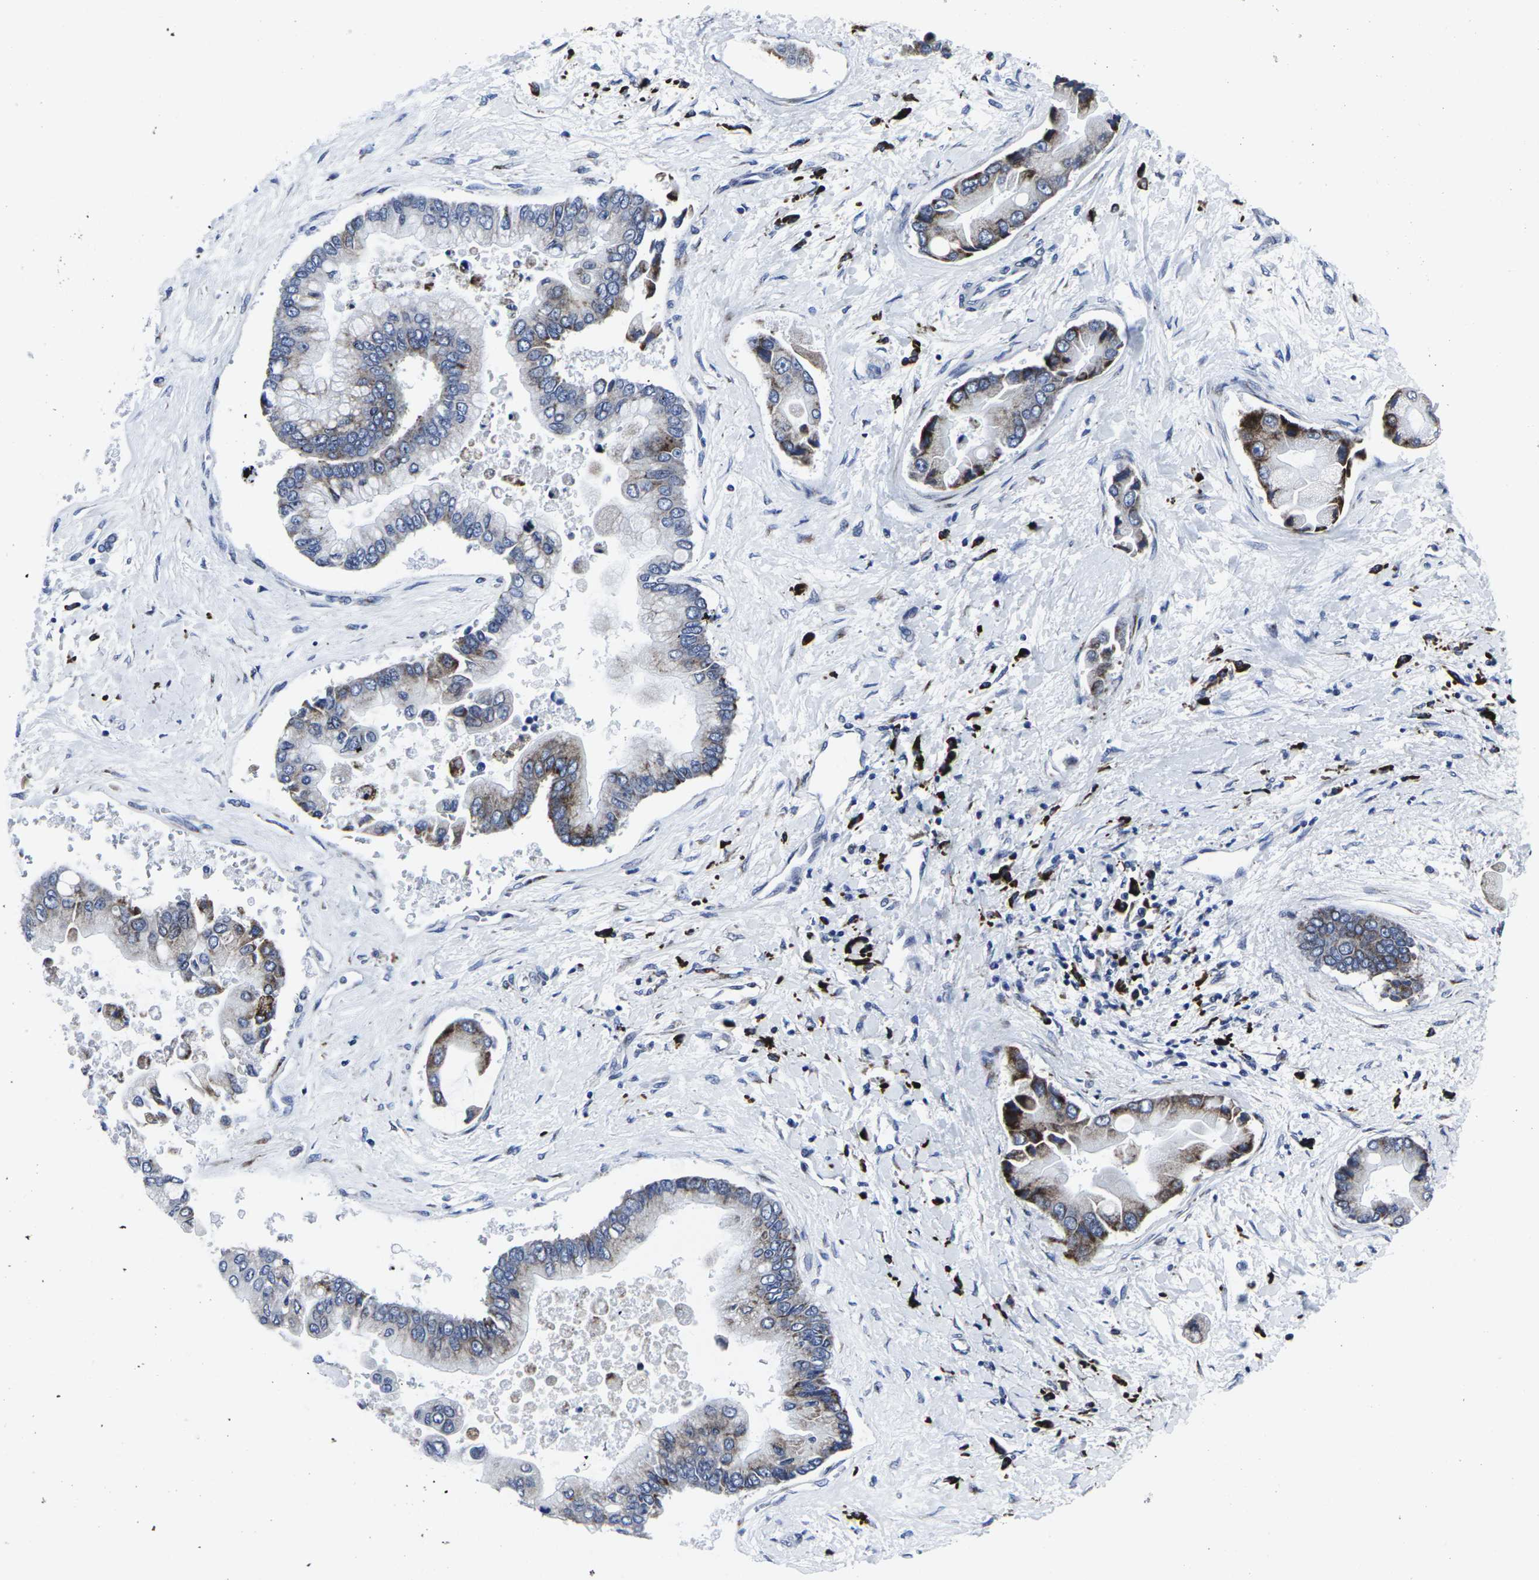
{"staining": {"intensity": "moderate", "quantity": "25%-75%", "location": "cytoplasmic/membranous"}, "tissue": "liver cancer", "cell_type": "Tumor cells", "image_type": "cancer", "snomed": [{"axis": "morphology", "description": "Cholangiocarcinoma"}, {"axis": "topography", "description": "Liver"}], "caption": "IHC of human liver cancer displays medium levels of moderate cytoplasmic/membranous expression in approximately 25%-75% of tumor cells.", "gene": "RPN1", "patient": {"sex": "male", "age": 50}}